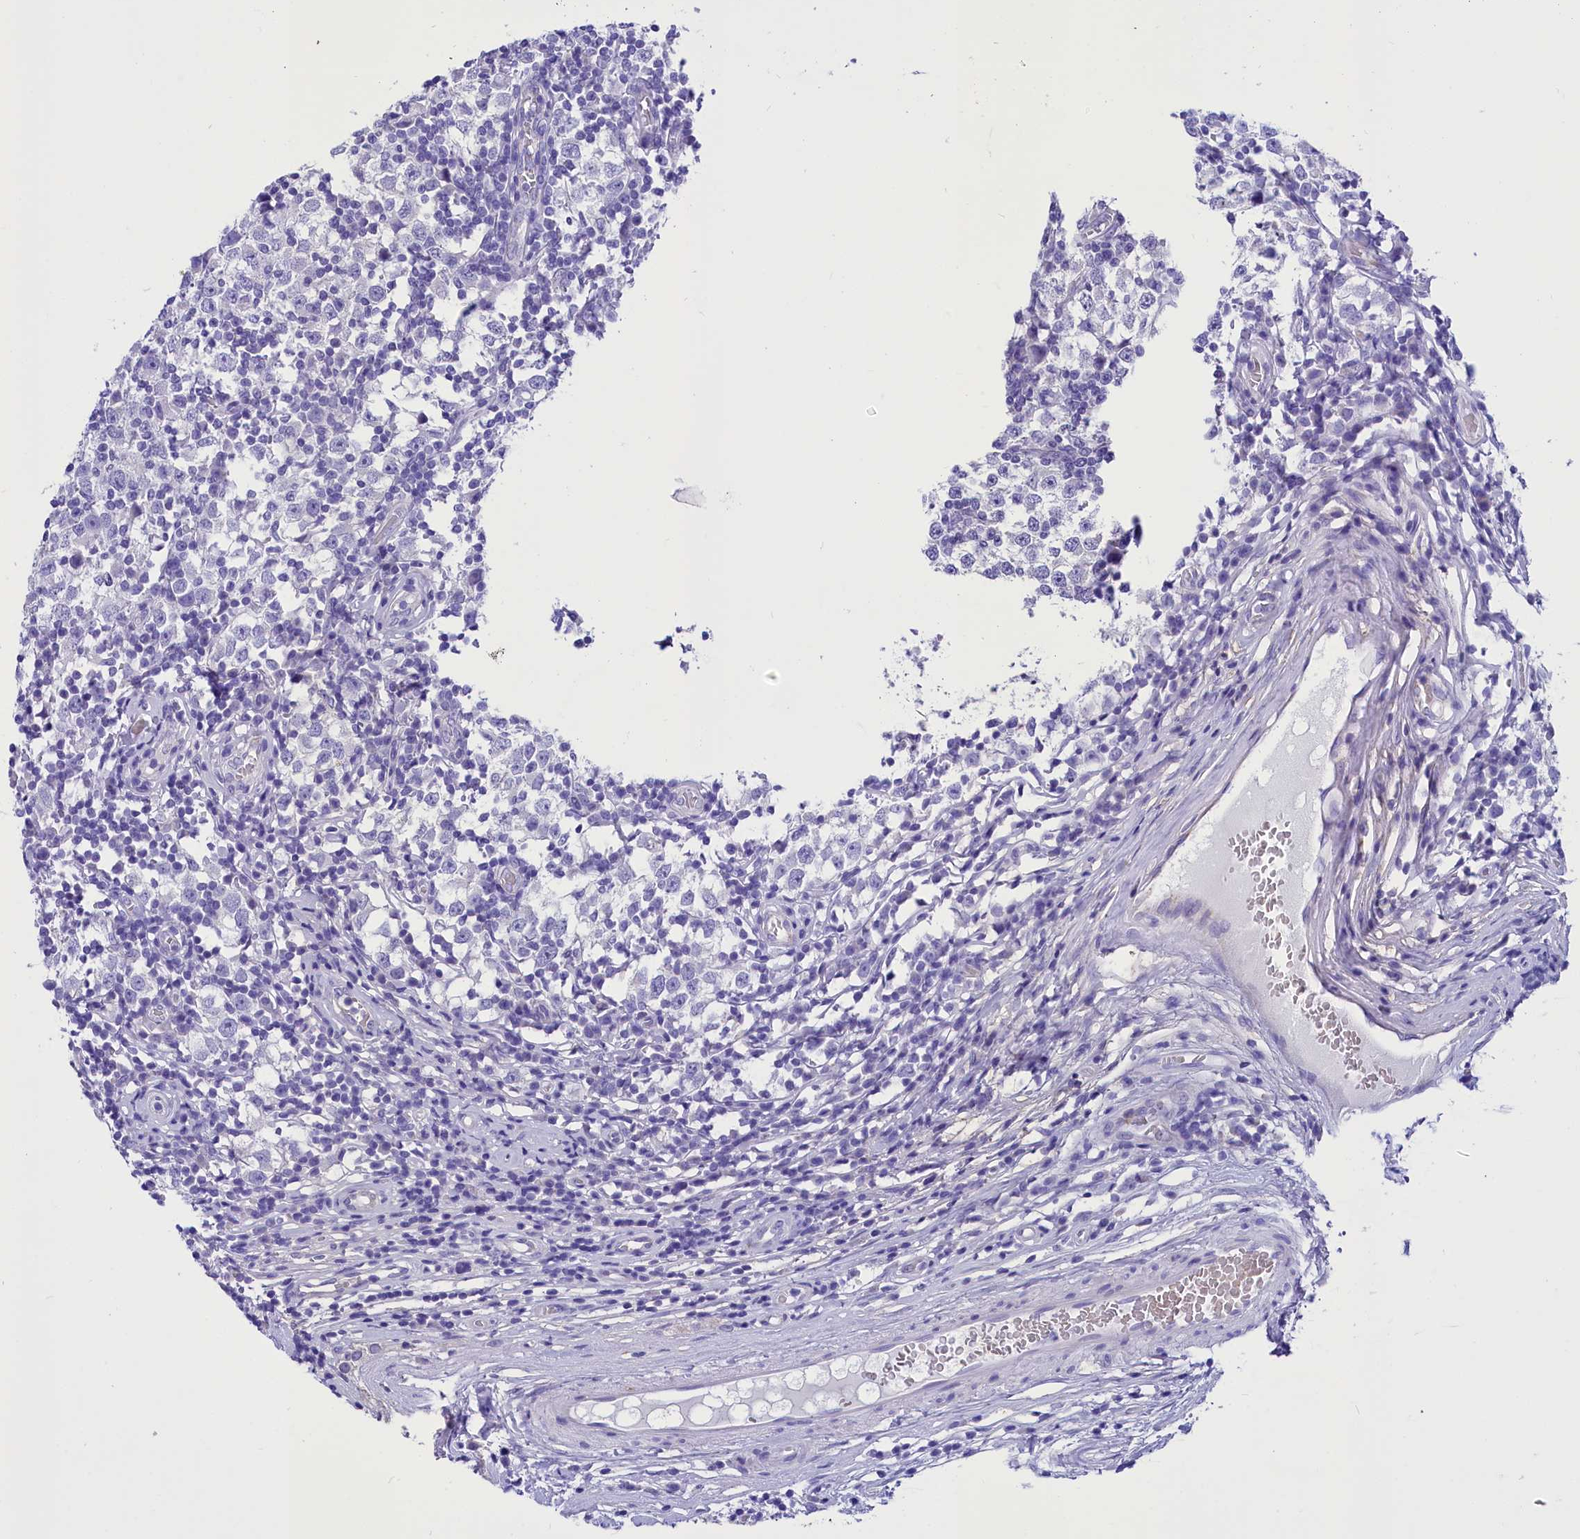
{"staining": {"intensity": "negative", "quantity": "none", "location": "none"}, "tissue": "testis cancer", "cell_type": "Tumor cells", "image_type": "cancer", "snomed": [{"axis": "morphology", "description": "Seminoma, NOS"}, {"axis": "topography", "description": "Testis"}], "caption": "Immunohistochemistry (IHC) histopathology image of neoplastic tissue: human testis seminoma stained with DAB shows no significant protein staining in tumor cells. Nuclei are stained in blue.", "gene": "TTC36", "patient": {"sex": "male", "age": 65}}